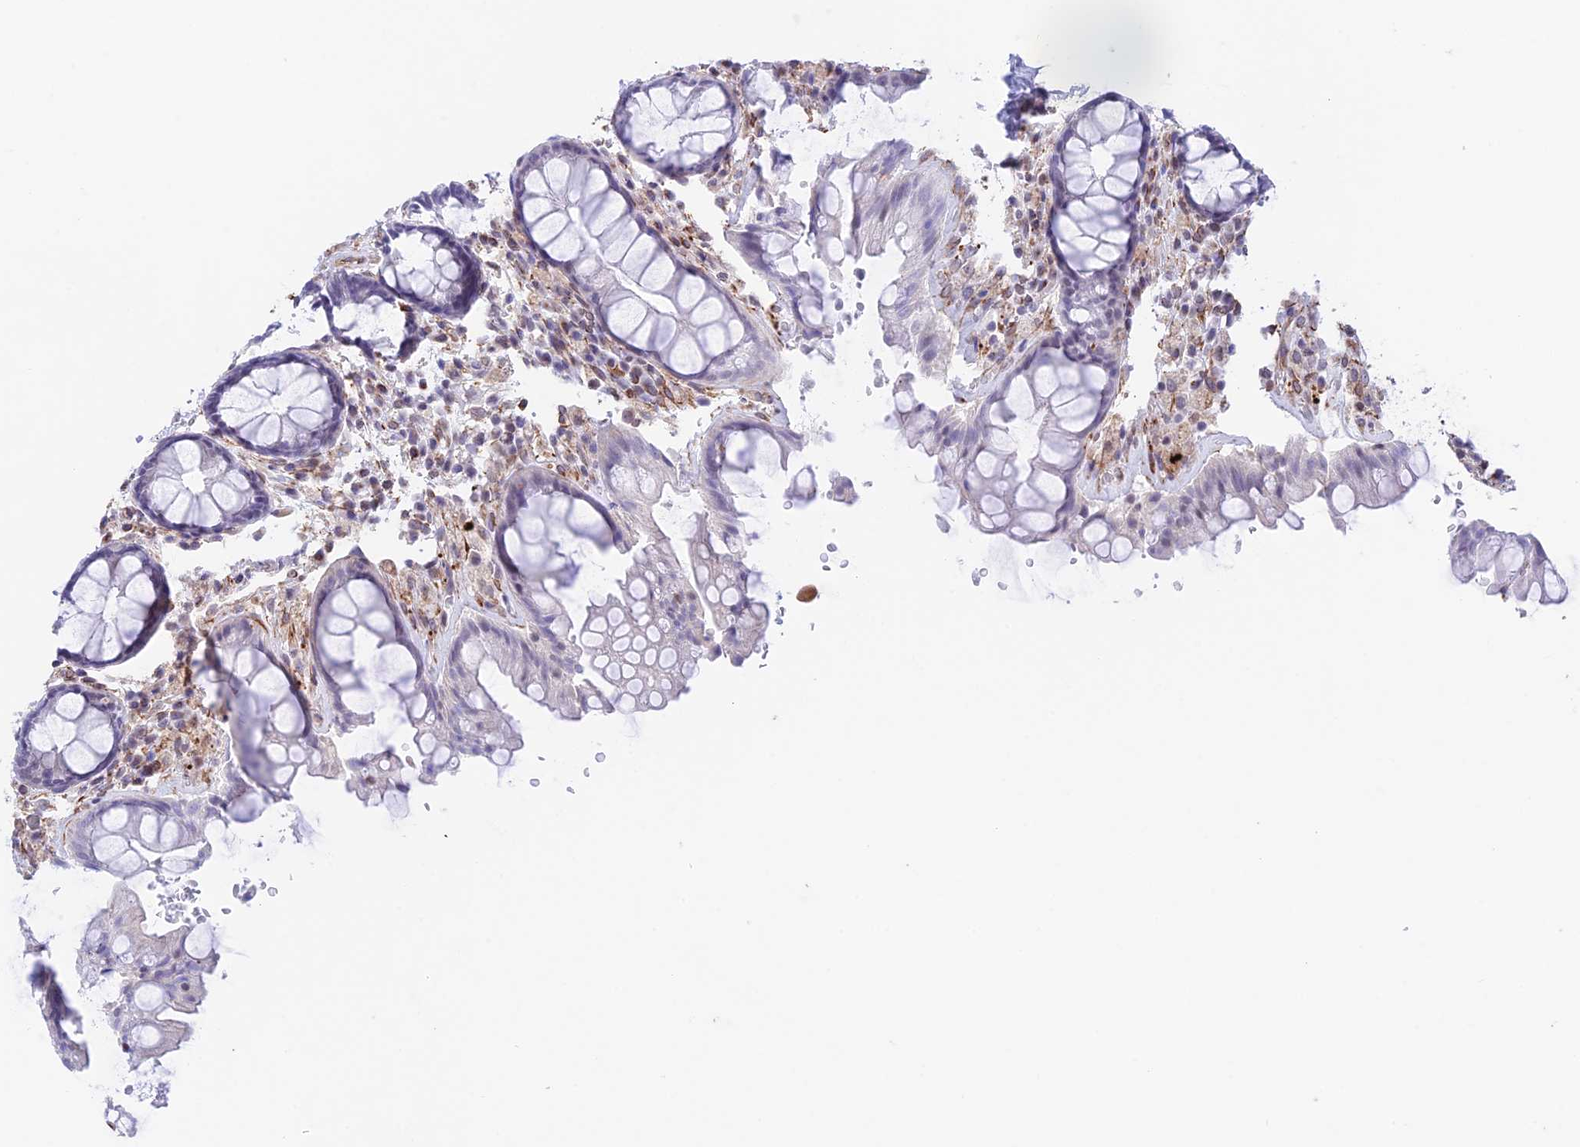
{"staining": {"intensity": "negative", "quantity": "none", "location": "none"}, "tissue": "rectum", "cell_type": "Glandular cells", "image_type": "normal", "snomed": [{"axis": "morphology", "description": "Normal tissue, NOS"}, {"axis": "topography", "description": "Rectum"}], "caption": "A high-resolution photomicrograph shows immunohistochemistry (IHC) staining of normal rectum, which displays no significant positivity in glandular cells. (DAB immunohistochemistry (IHC), high magnification).", "gene": "ZNF652", "patient": {"sex": "male", "age": 64}}